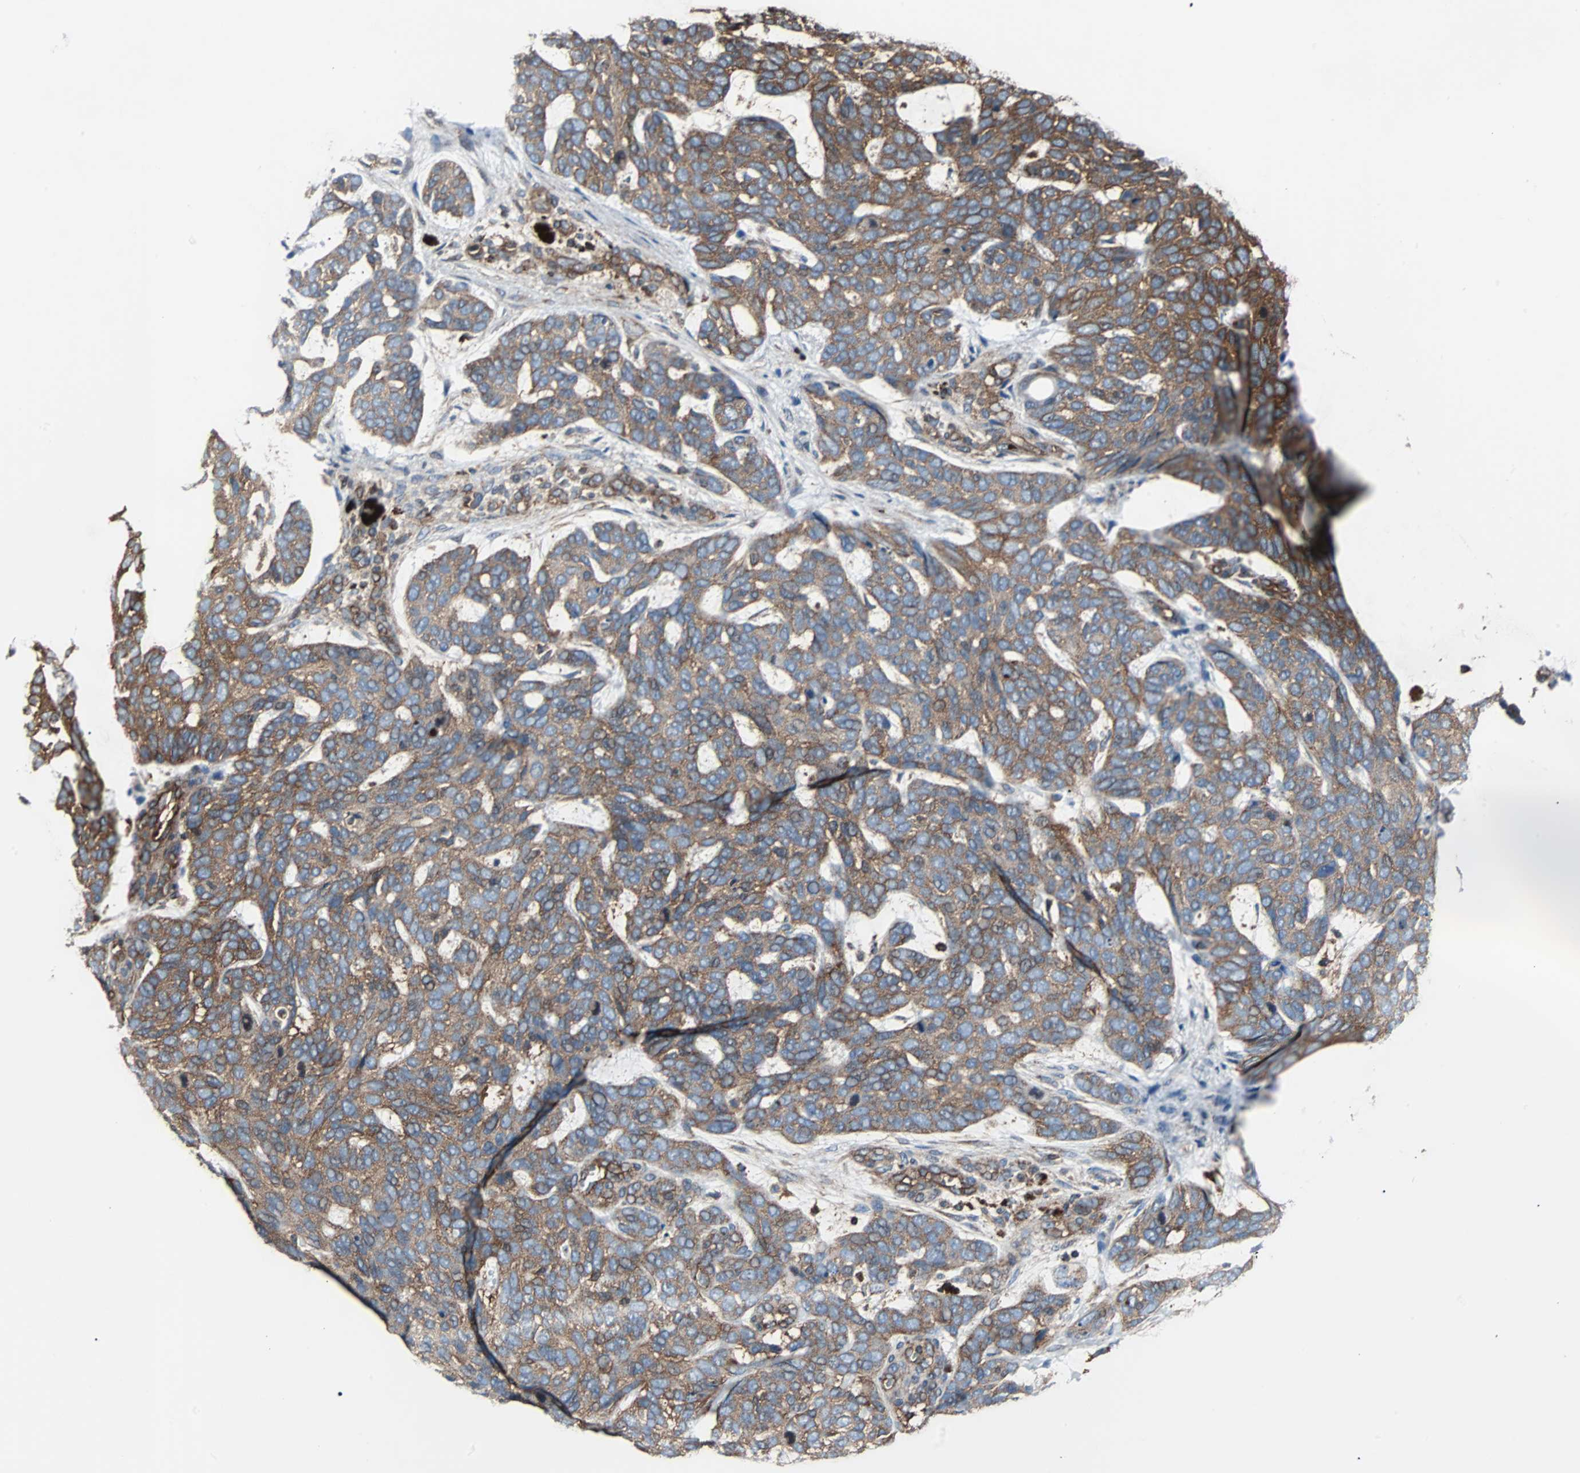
{"staining": {"intensity": "strong", "quantity": ">75%", "location": "cytoplasmic/membranous"}, "tissue": "skin cancer", "cell_type": "Tumor cells", "image_type": "cancer", "snomed": [{"axis": "morphology", "description": "Basal cell carcinoma"}, {"axis": "topography", "description": "Skin"}], "caption": "This is an image of immunohistochemistry (IHC) staining of skin basal cell carcinoma, which shows strong positivity in the cytoplasmic/membranous of tumor cells.", "gene": "RELA", "patient": {"sex": "male", "age": 87}}